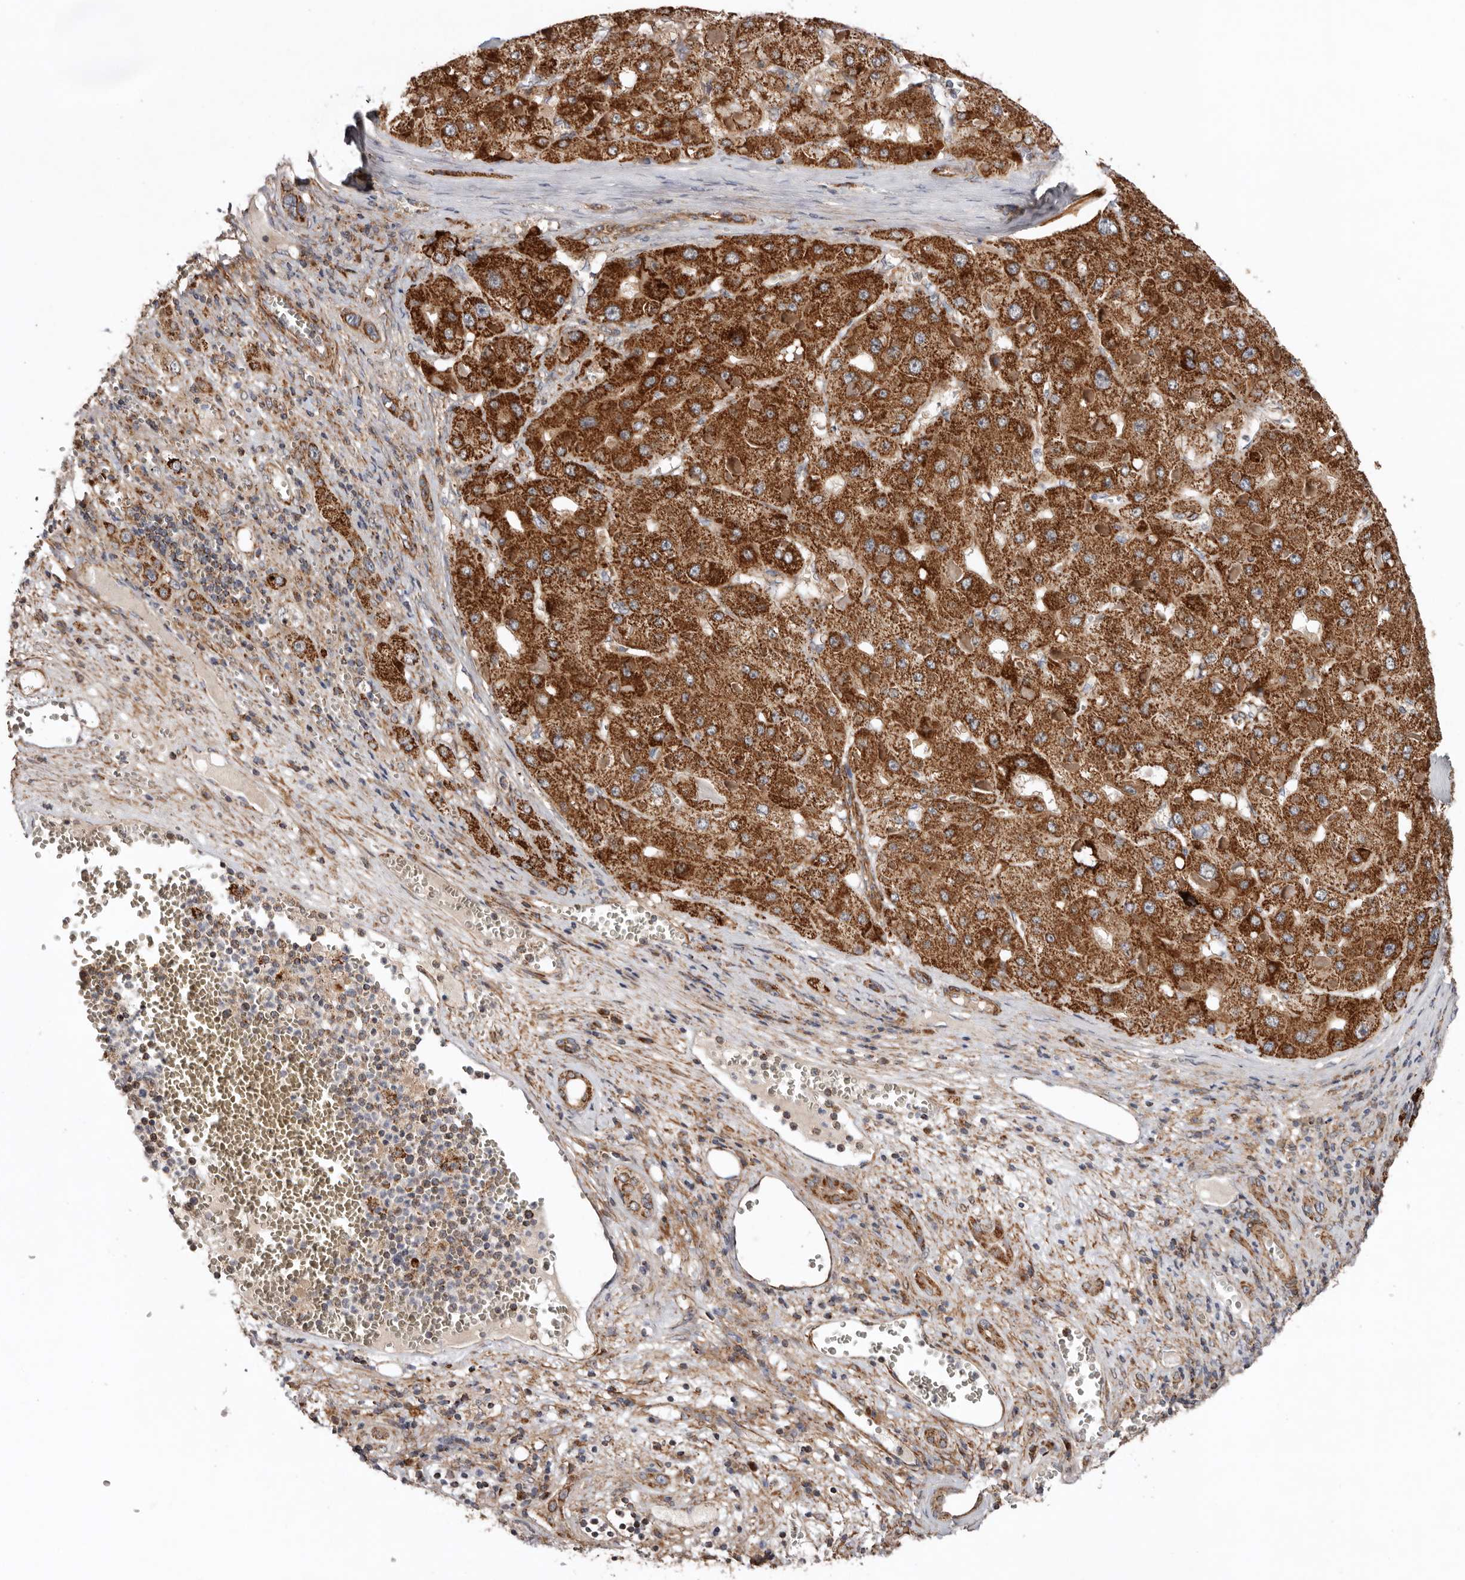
{"staining": {"intensity": "strong", "quantity": ">75%", "location": "cytoplasmic/membranous"}, "tissue": "liver cancer", "cell_type": "Tumor cells", "image_type": "cancer", "snomed": [{"axis": "morphology", "description": "Carcinoma, Hepatocellular, NOS"}, {"axis": "topography", "description": "Liver"}], "caption": "A histopathology image of human liver cancer (hepatocellular carcinoma) stained for a protein displays strong cytoplasmic/membranous brown staining in tumor cells. Using DAB (3,3'-diaminobenzidine) (brown) and hematoxylin (blue) stains, captured at high magnification using brightfield microscopy.", "gene": "PROKR1", "patient": {"sex": "female", "age": 73}}